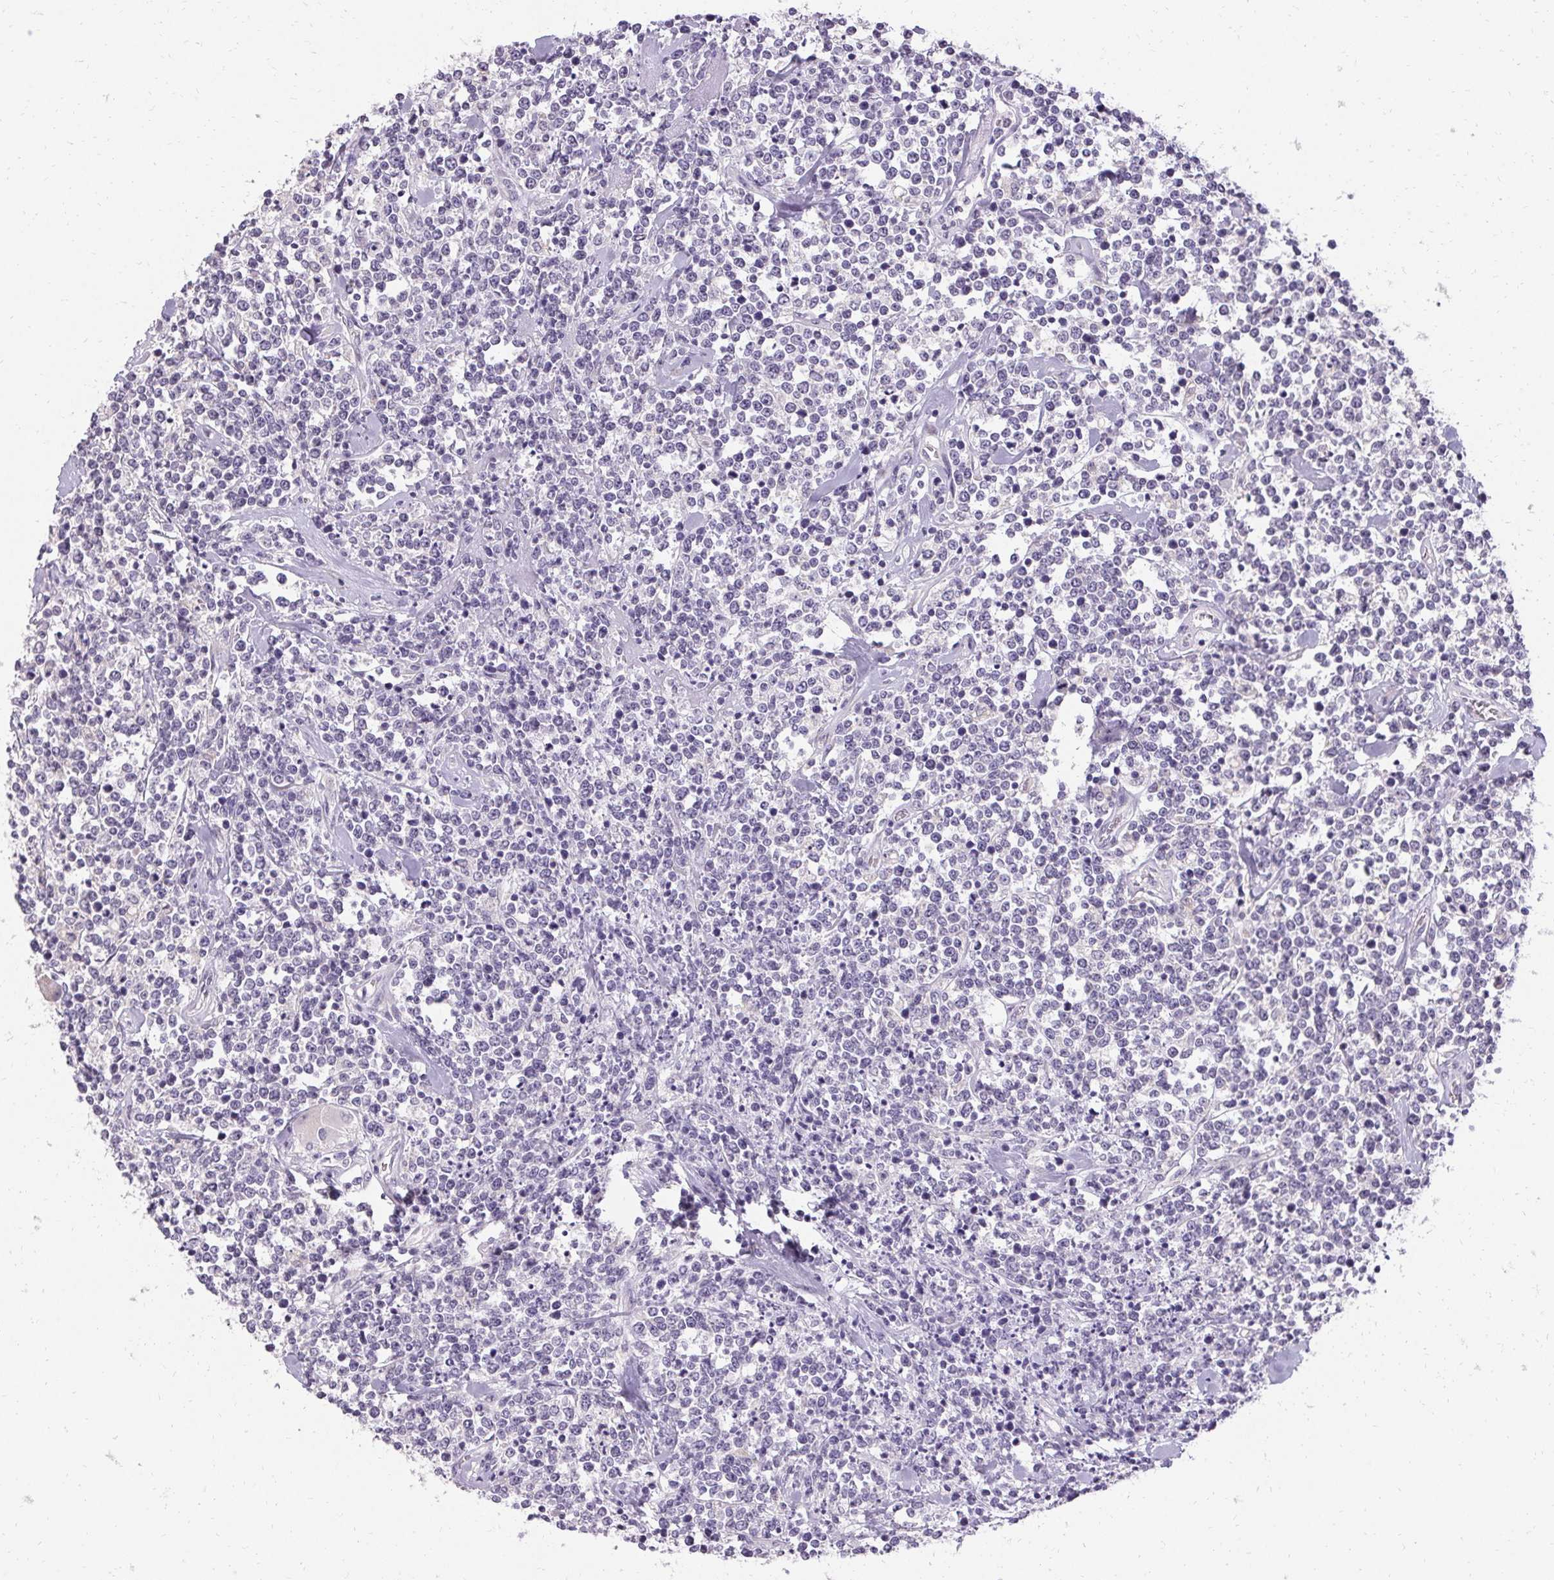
{"staining": {"intensity": "negative", "quantity": "none", "location": "none"}, "tissue": "lymphoma", "cell_type": "Tumor cells", "image_type": "cancer", "snomed": [{"axis": "morphology", "description": "Malignant lymphoma, non-Hodgkin's type, High grade"}, {"axis": "topography", "description": "Colon"}], "caption": "This is an immunohistochemistry histopathology image of human malignant lymphoma, non-Hodgkin's type (high-grade). There is no expression in tumor cells.", "gene": "HSD17B3", "patient": {"sex": "male", "age": 82}}